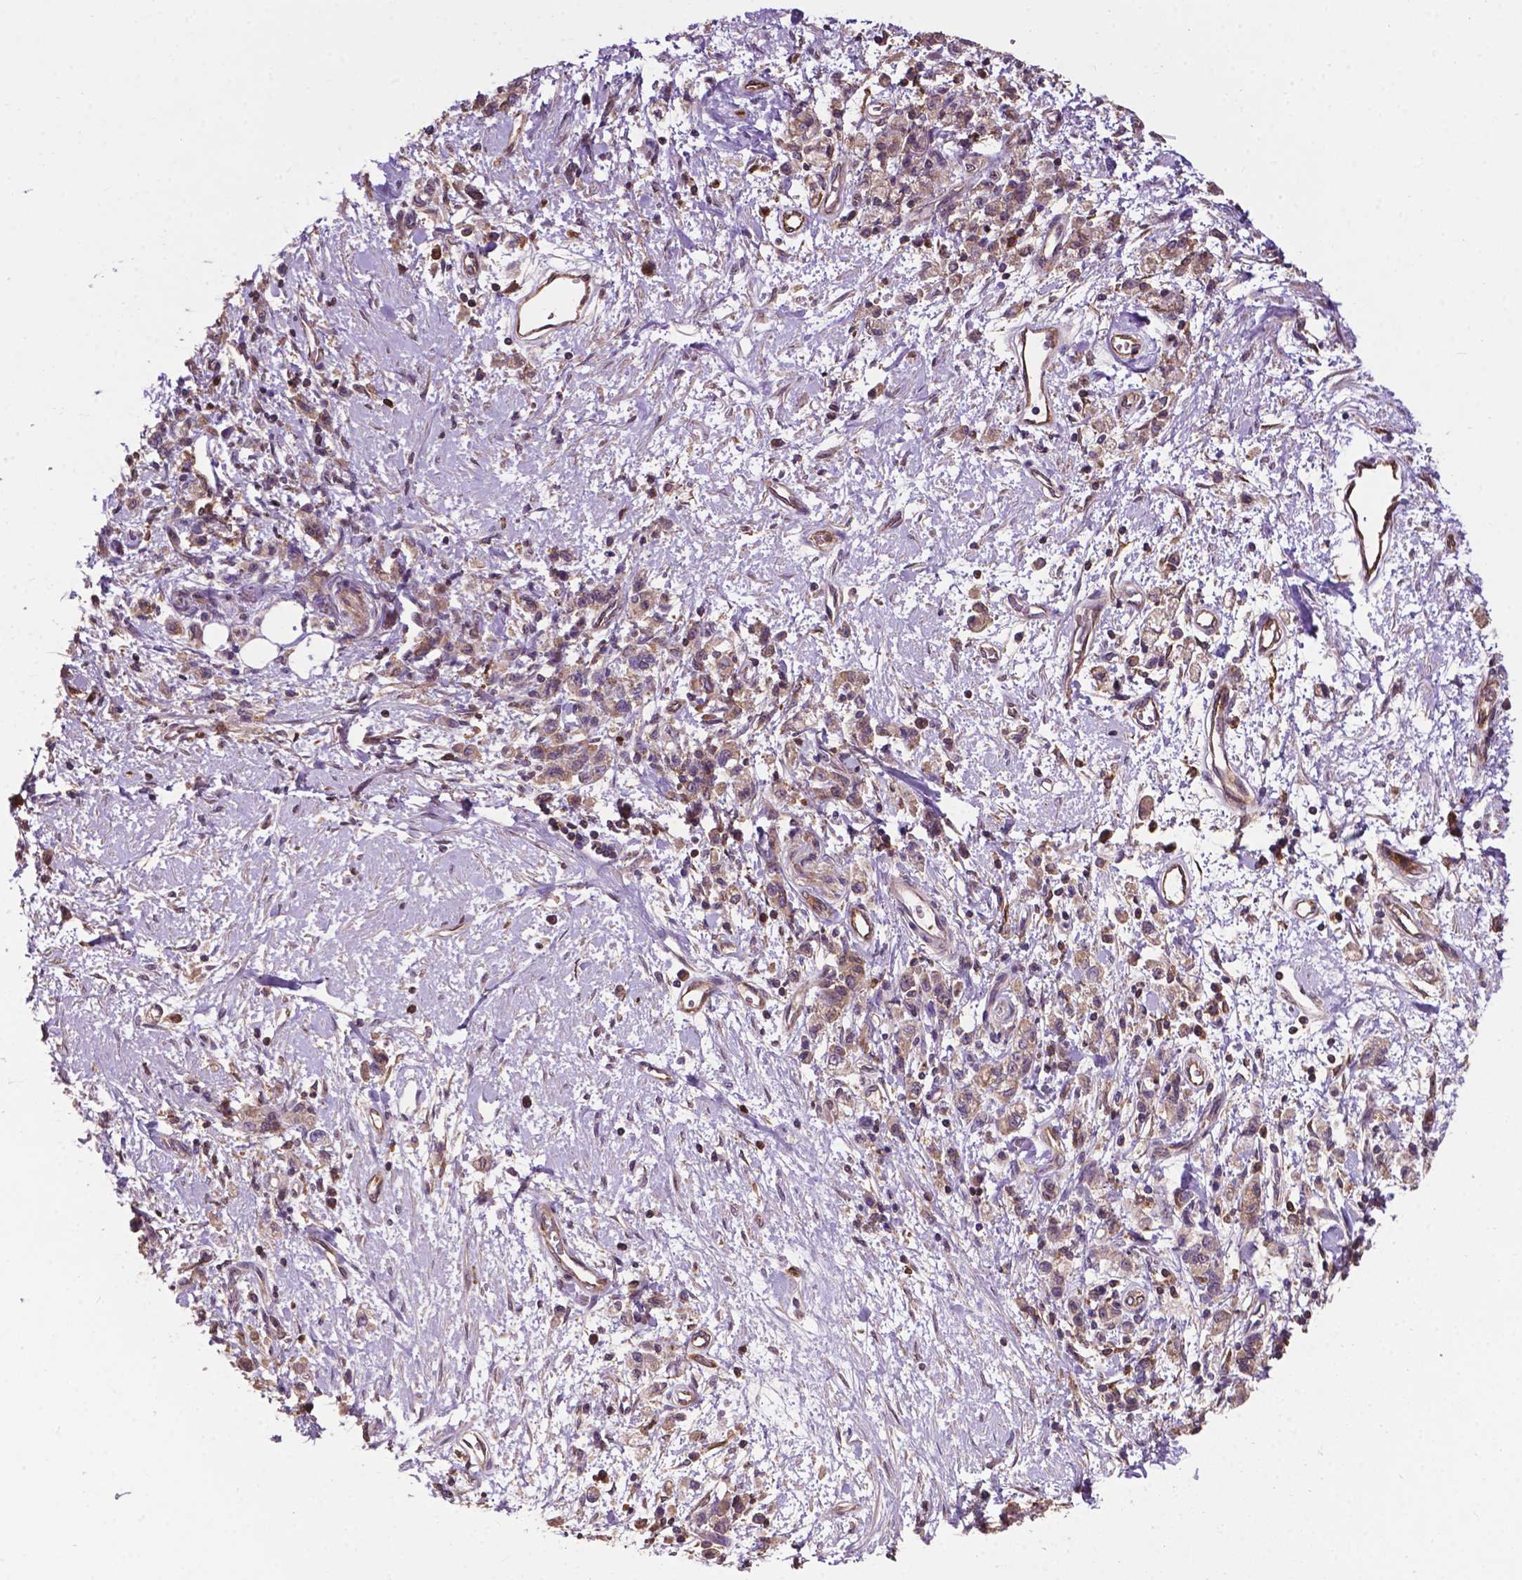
{"staining": {"intensity": "weak", "quantity": "25%-75%", "location": "cytoplasmic/membranous"}, "tissue": "stomach cancer", "cell_type": "Tumor cells", "image_type": "cancer", "snomed": [{"axis": "morphology", "description": "Adenocarcinoma, NOS"}, {"axis": "topography", "description": "Stomach"}], "caption": "Protein staining of stomach cancer tissue exhibits weak cytoplasmic/membranous staining in approximately 25%-75% of tumor cells. (brown staining indicates protein expression, while blue staining denotes nuclei).", "gene": "SMAD3", "patient": {"sex": "male", "age": 77}}